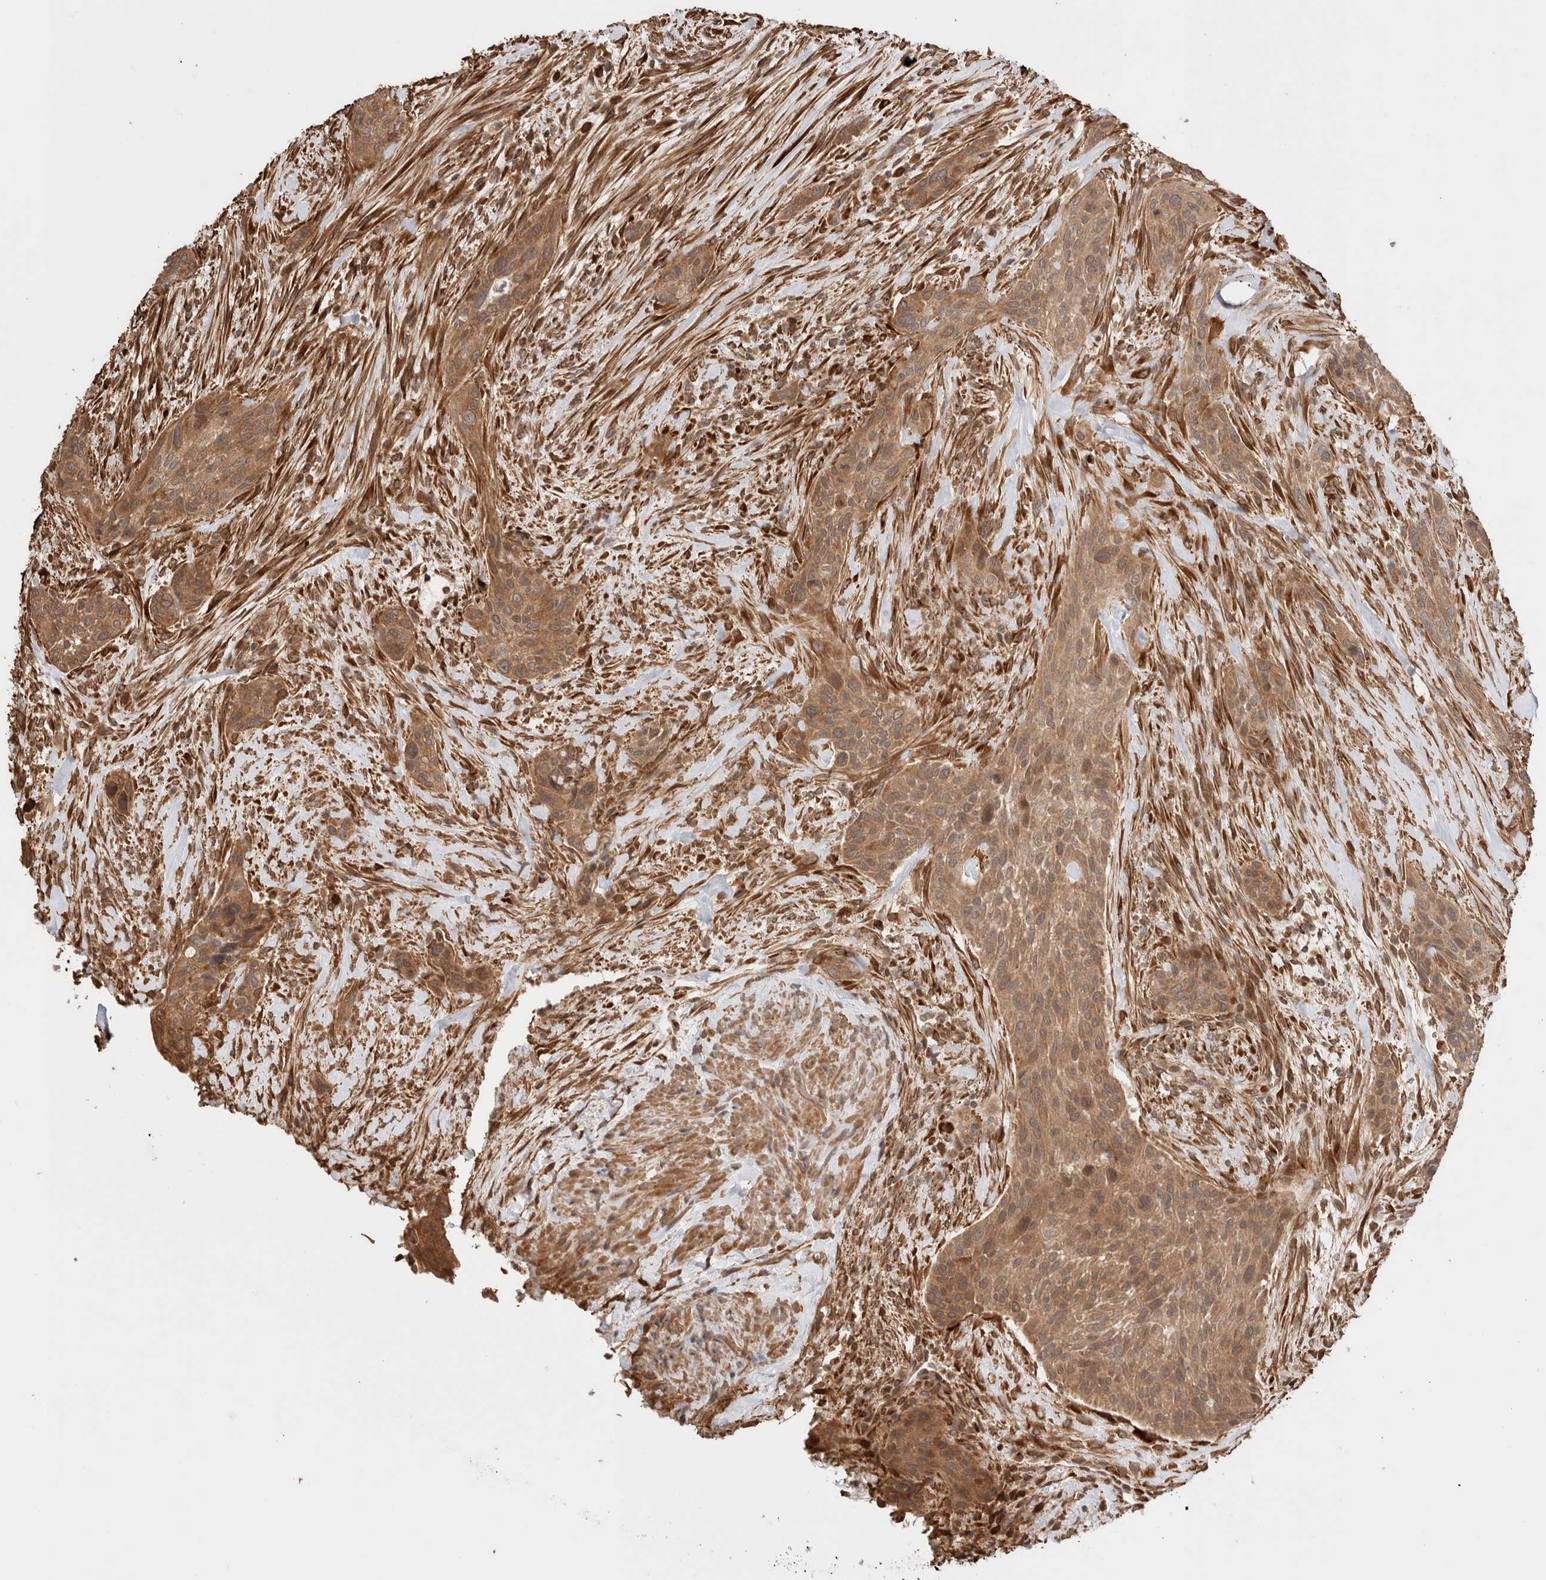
{"staining": {"intensity": "moderate", "quantity": ">75%", "location": "cytoplasmic/membranous"}, "tissue": "urothelial cancer", "cell_type": "Tumor cells", "image_type": "cancer", "snomed": [{"axis": "morphology", "description": "Urothelial carcinoma, High grade"}, {"axis": "topography", "description": "Urinary bladder"}], "caption": "Tumor cells demonstrate medium levels of moderate cytoplasmic/membranous positivity in approximately >75% of cells in urothelial cancer. (Stains: DAB (3,3'-diaminobenzidine) in brown, nuclei in blue, Microscopy: brightfield microscopy at high magnification).", "gene": "ZNF649", "patient": {"sex": "male", "age": 35}}